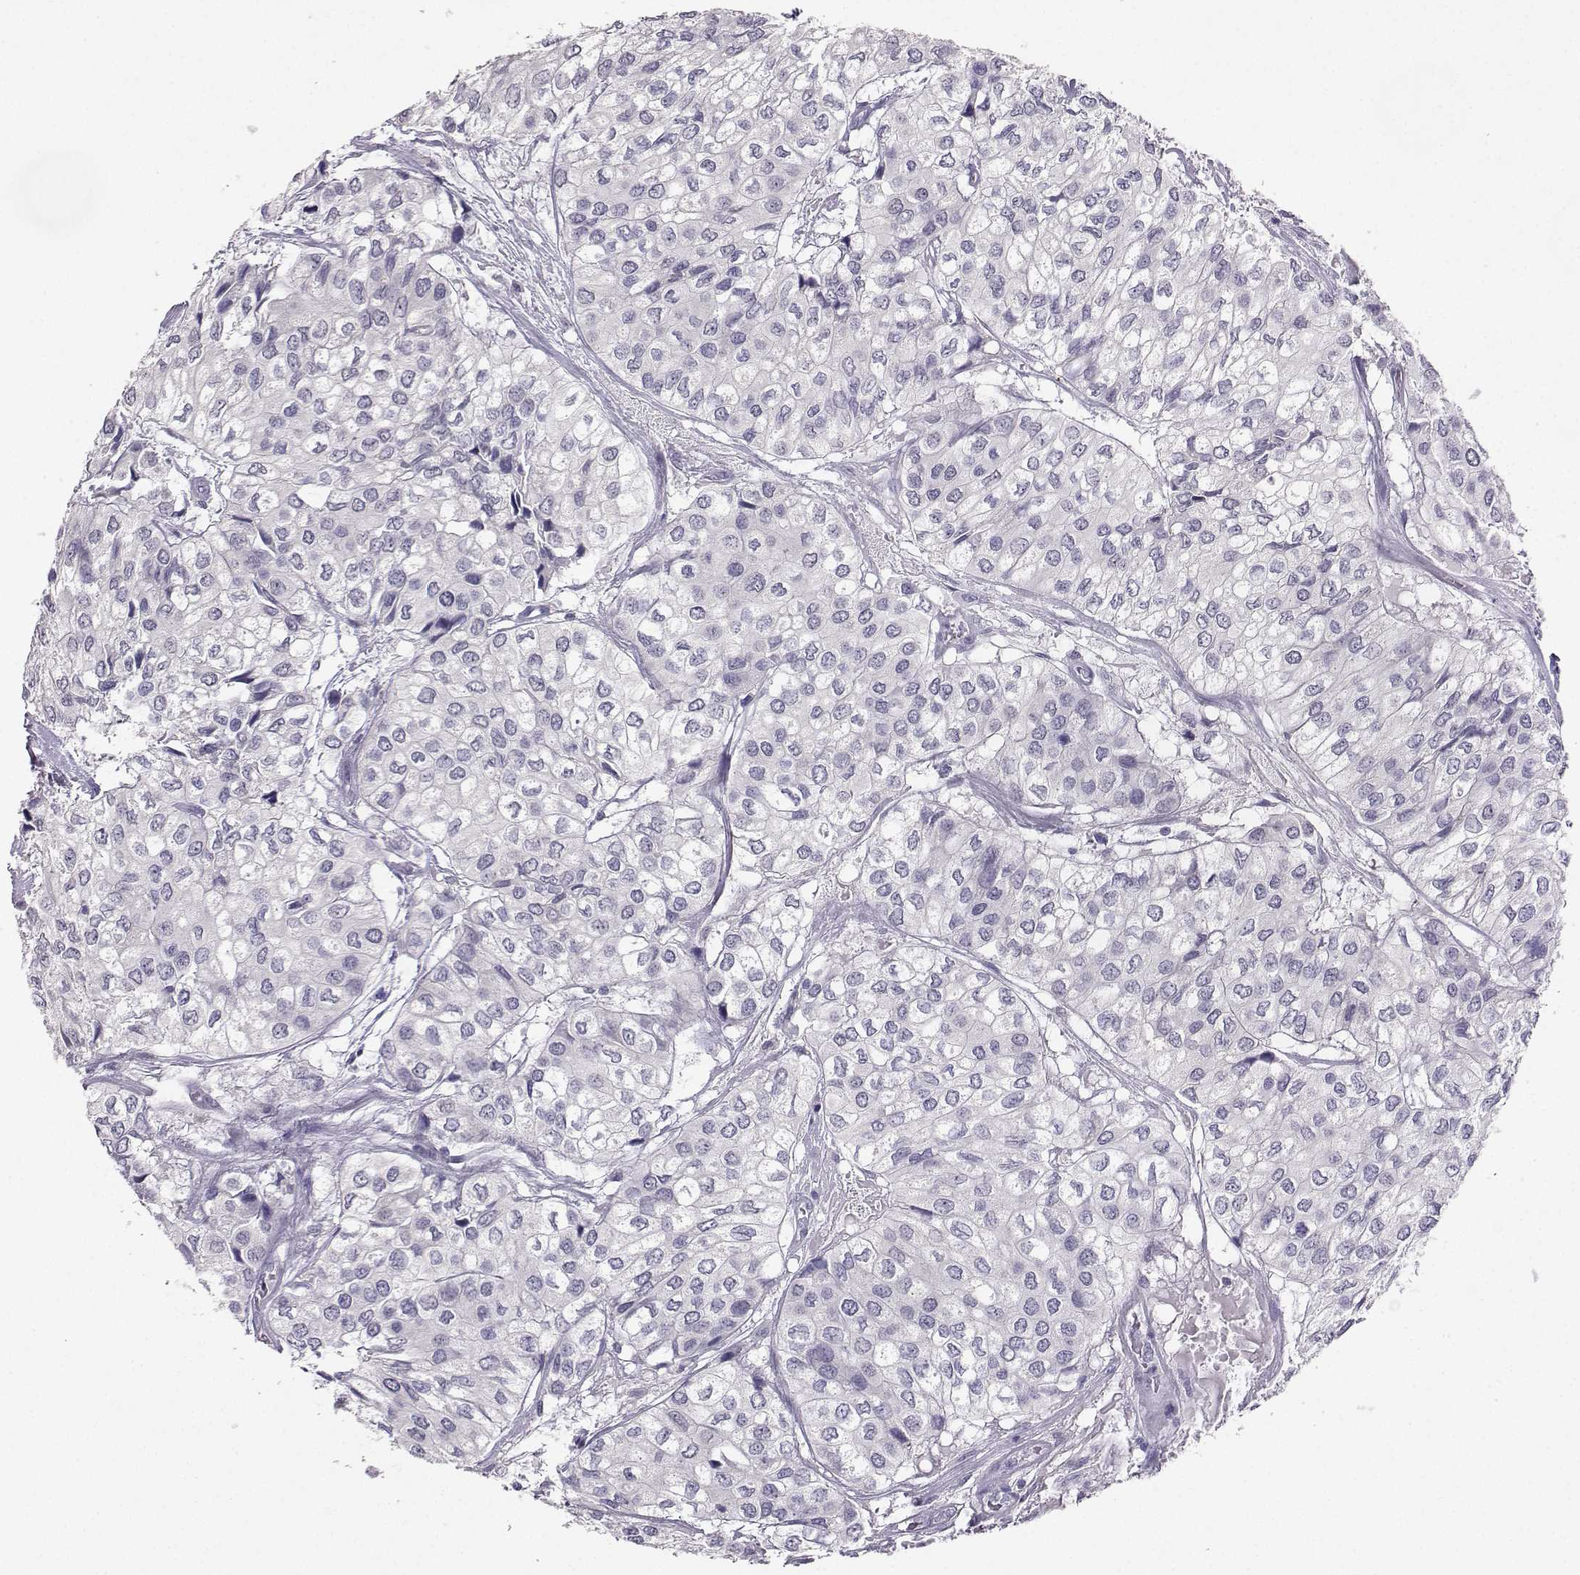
{"staining": {"intensity": "negative", "quantity": "none", "location": "none"}, "tissue": "urothelial cancer", "cell_type": "Tumor cells", "image_type": "cancer", "snomed": [{"axis": "morphology", "description": "Urothelial carcinoma, High grade"}, {"axis": "topography", "description": "Urinary bladder"}], "caption": "Urothelial cancer was stained to show a protein in brown. There is no significant expression in tumor cells. (DAB IHC with hematoxylin counter stain).", "gene": "TBR1", "patient": {"sex": "male", "age": 73}}